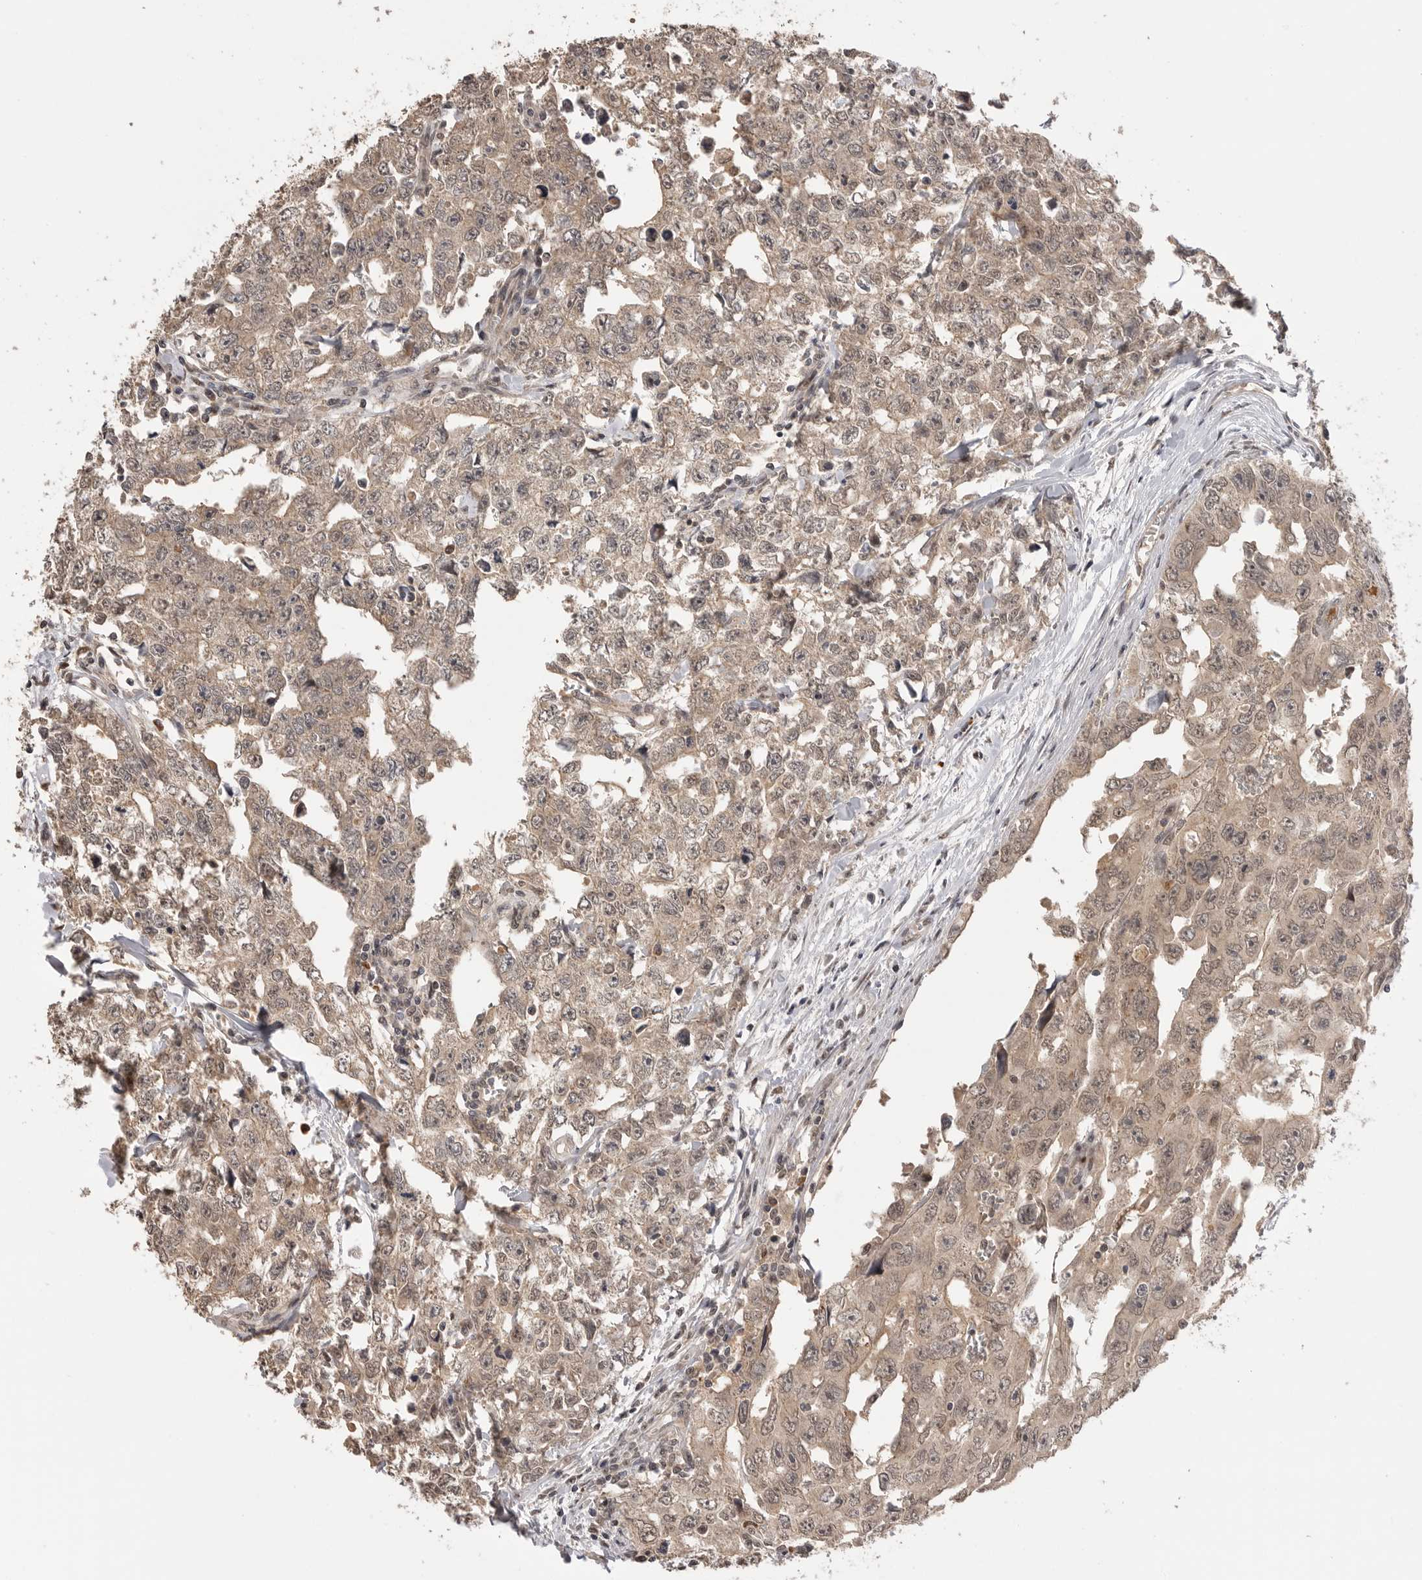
{"staining": {"intensity": "weak", "quantity": ">75%", "location": "cytoplasmic/membranous,nuclear"}, "tissue": "testis cancer", "cell_type": "Tumor cells", "image_type": "cancer", "snomed": [{"axis": "morphology", "description": "Carcinoma, Embryonal, NOS"}, {"axis": "topography", "description": "Testis"}], "caption": "The photomicrograph reveals immunohistochemical staining of testis cancer (embryonal carcinoma). There is weak cytoplasmic/membranous and nuclear positivity is seen in approximately >75% of tumor cells.", "gene": "ASPSCR1", "patient": {"sex": "male", "age": 28}}